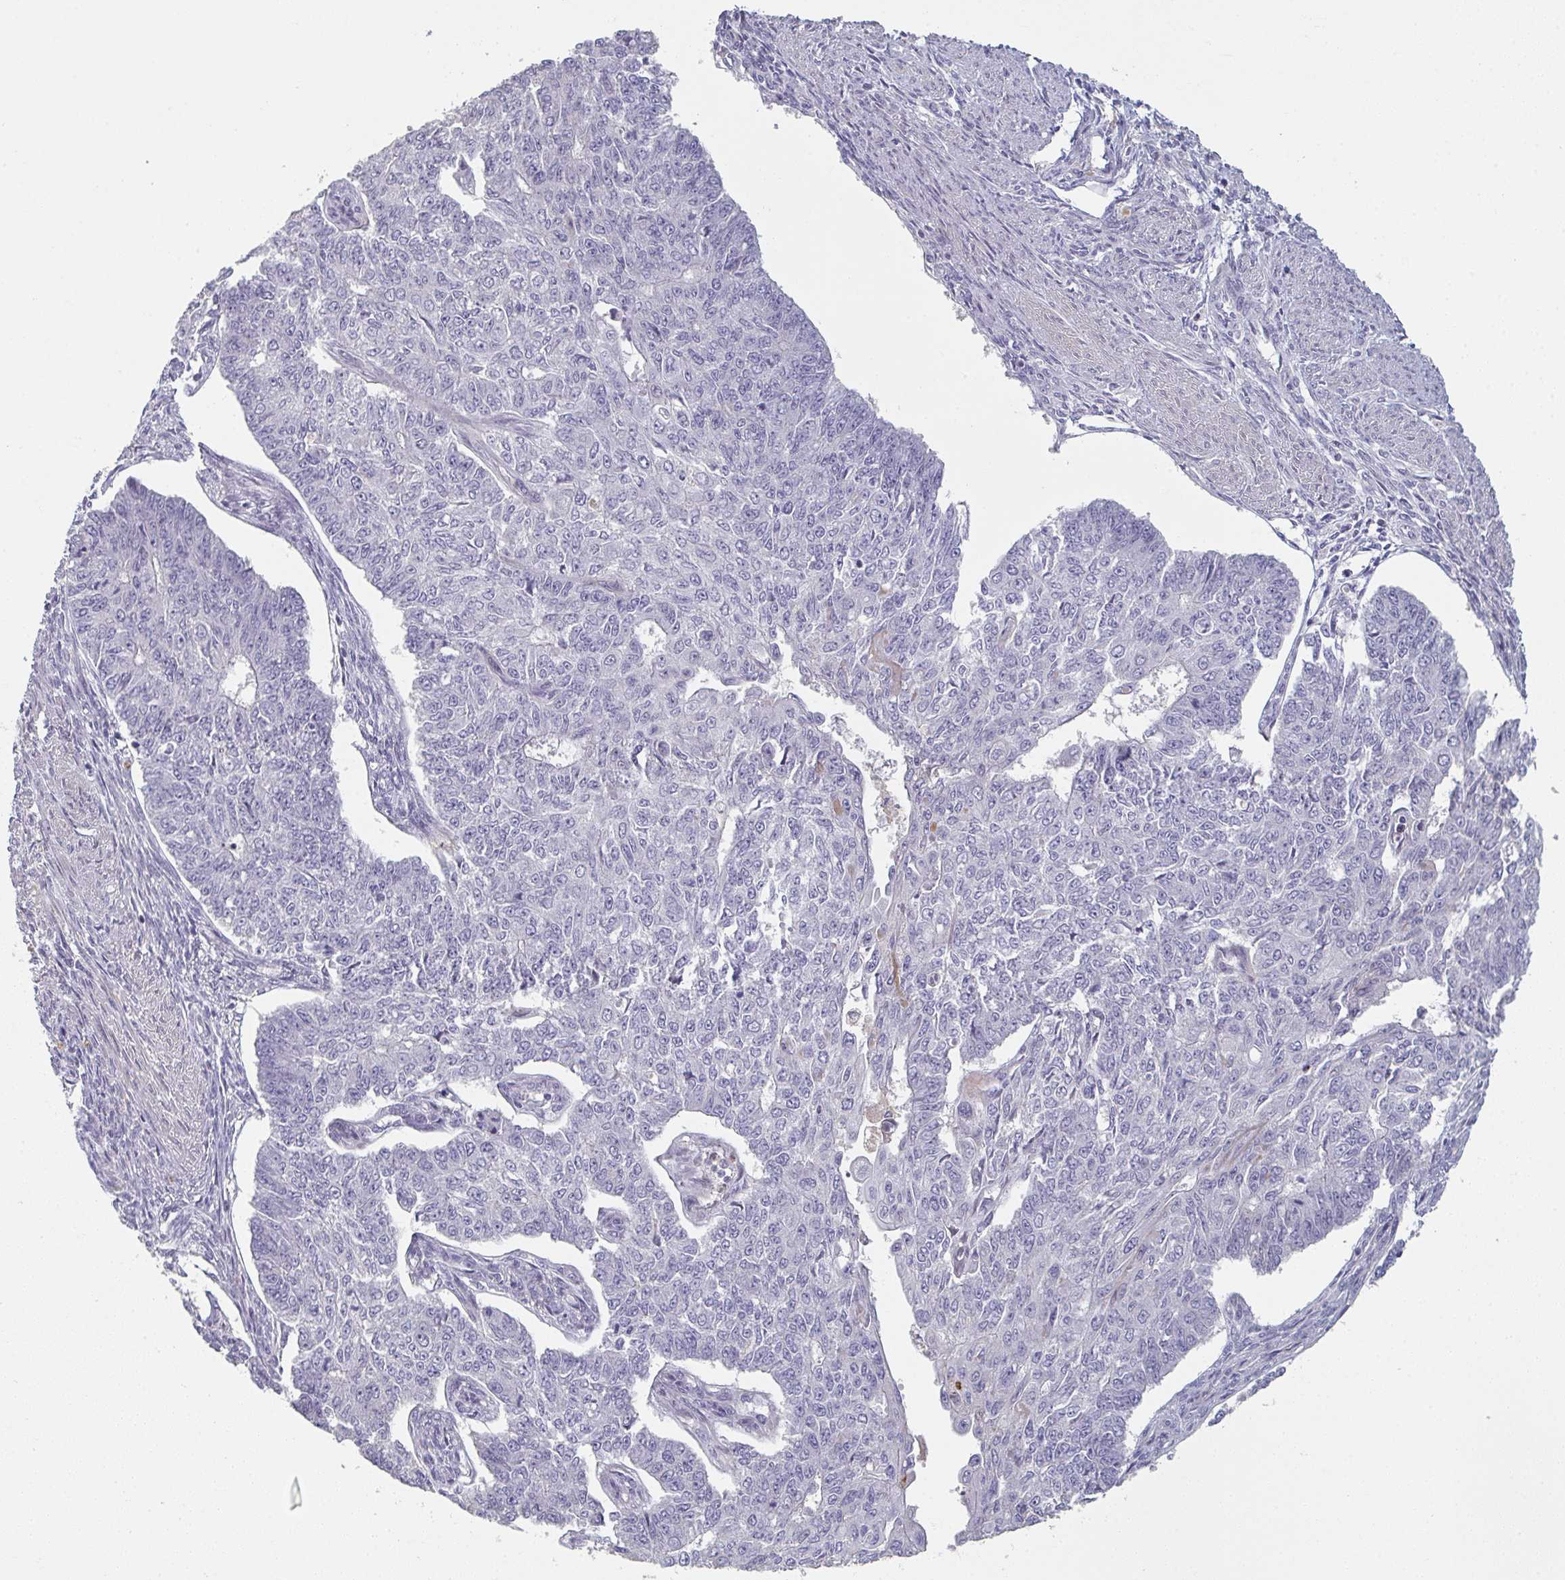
{"staining": {"intensity": "negative", "quantity": "none", "location": "none"}, "tissue": "endometrial cancer", "cell_type": "Tumor cells", "image_type": "cancer", "snomed": [{"axis": "morphology", "description": "Adenocarcinoma, NOS"}, {"axis": "topography", "description": "Endometrium"}], "caption": "Immunohistochemistry histopathology image of endometrial cancer (adenocarcinoma) stained for a protein (brown), which exhibits no positivity in tumor cells.", "gene": "A1CF", "patient": {"sex": "female", "age": 32}}